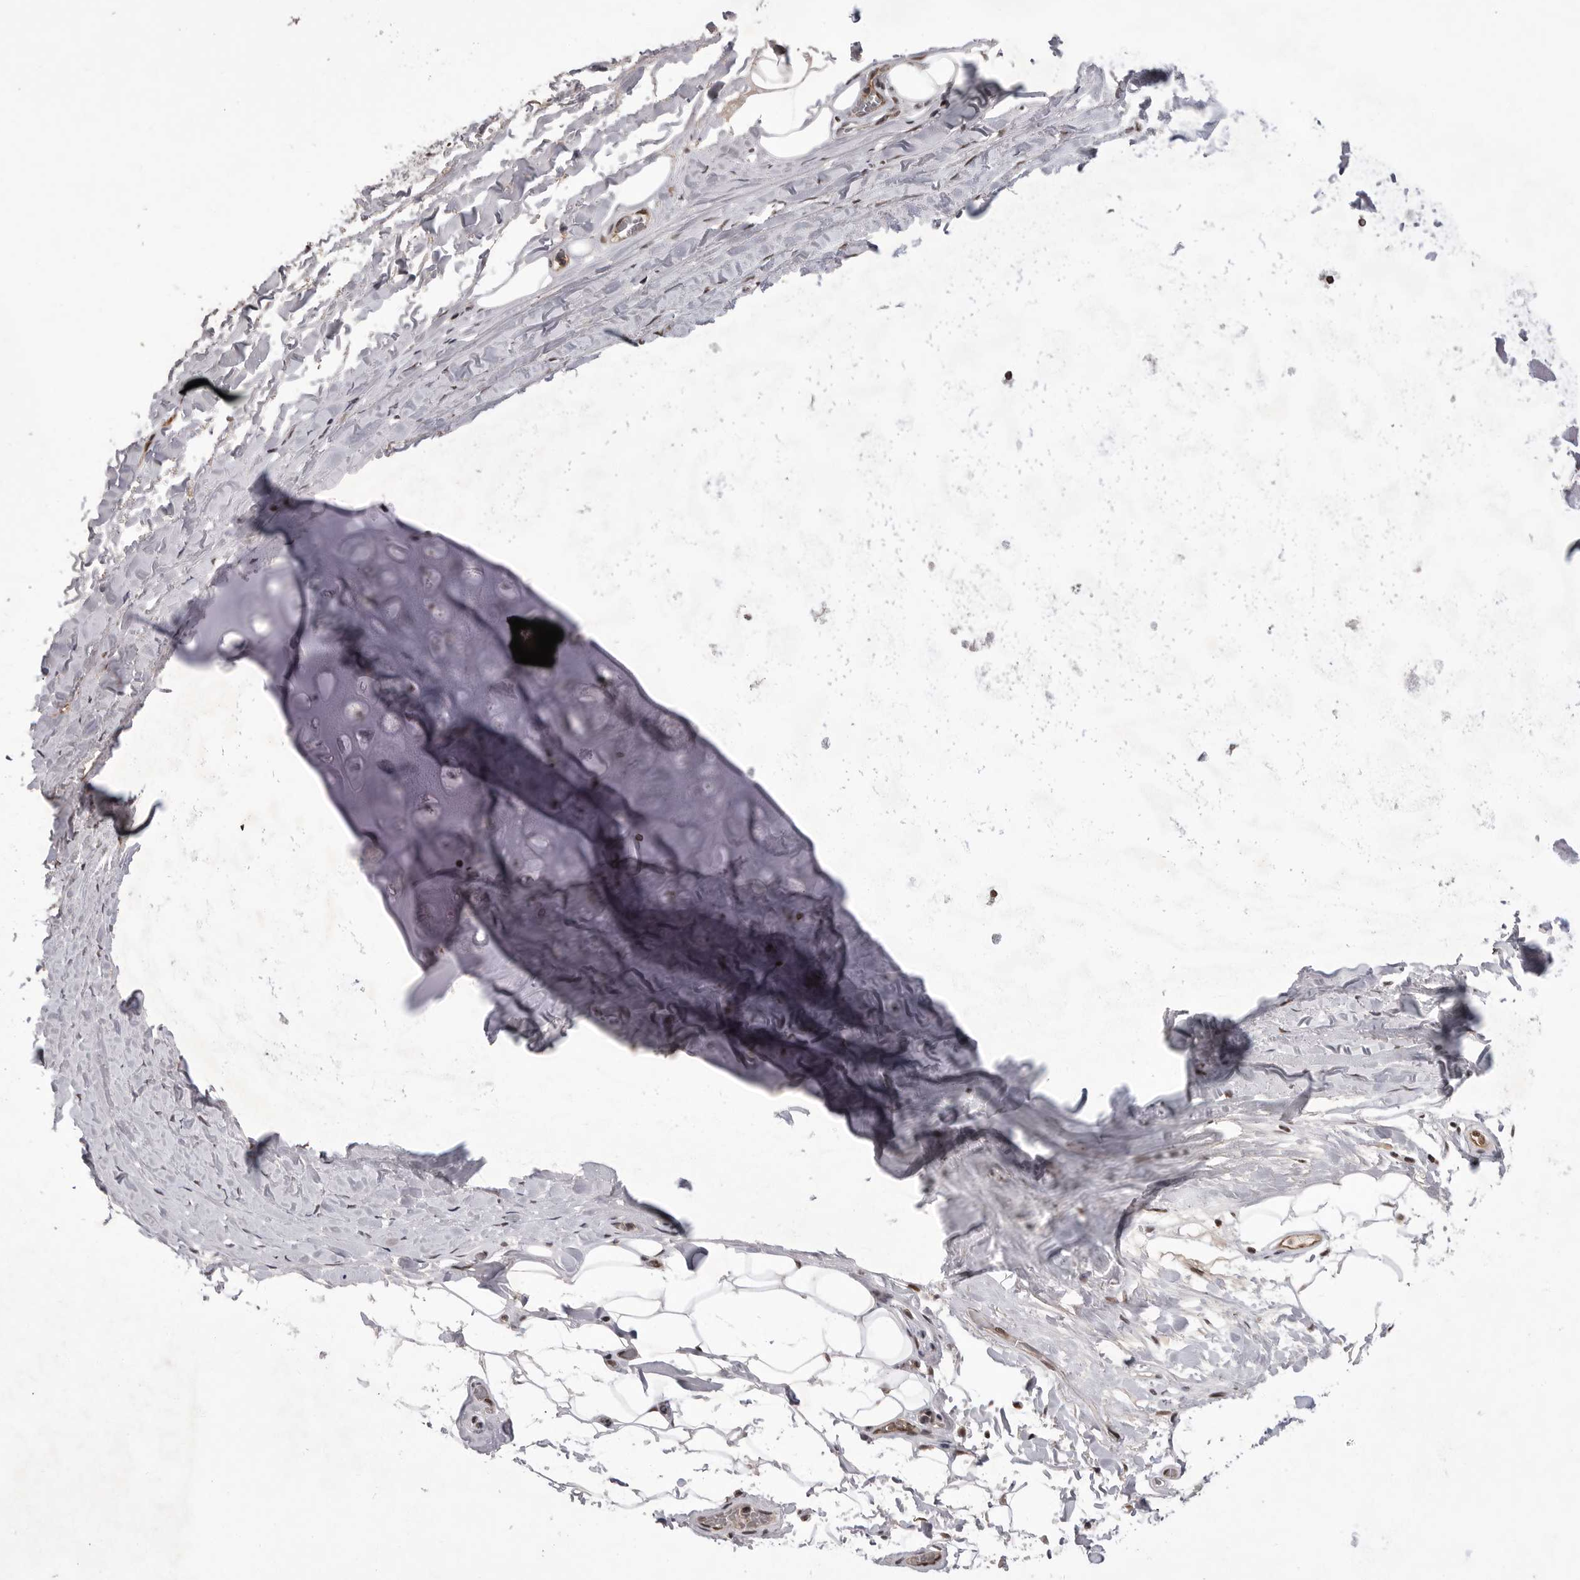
{"staining": {"intensity": "moderate", "quantity": ">75%", "location": "nuclear"}, "tissue": "adipose tissue", "cell_type": "Adipocytes", "image_type": "normal", "snomed": [{"axis": "morphology", "description": "Normal tissue, NOS"}, {"axis": "topography", "description": "Cartilage tissue"}], "caption": "Immunohistochemistry (IHC) micrograph of unremarkable adipose tissue: human adipose tissue stained using immunohistochemistry demonstrates medium levels of moderate protein expression localized specifically in the nuclear of adipocytes, appearing as a nuclear brown color.", "gene": "PPP1R8", "patient": {"sex": "female", "age": 63}}